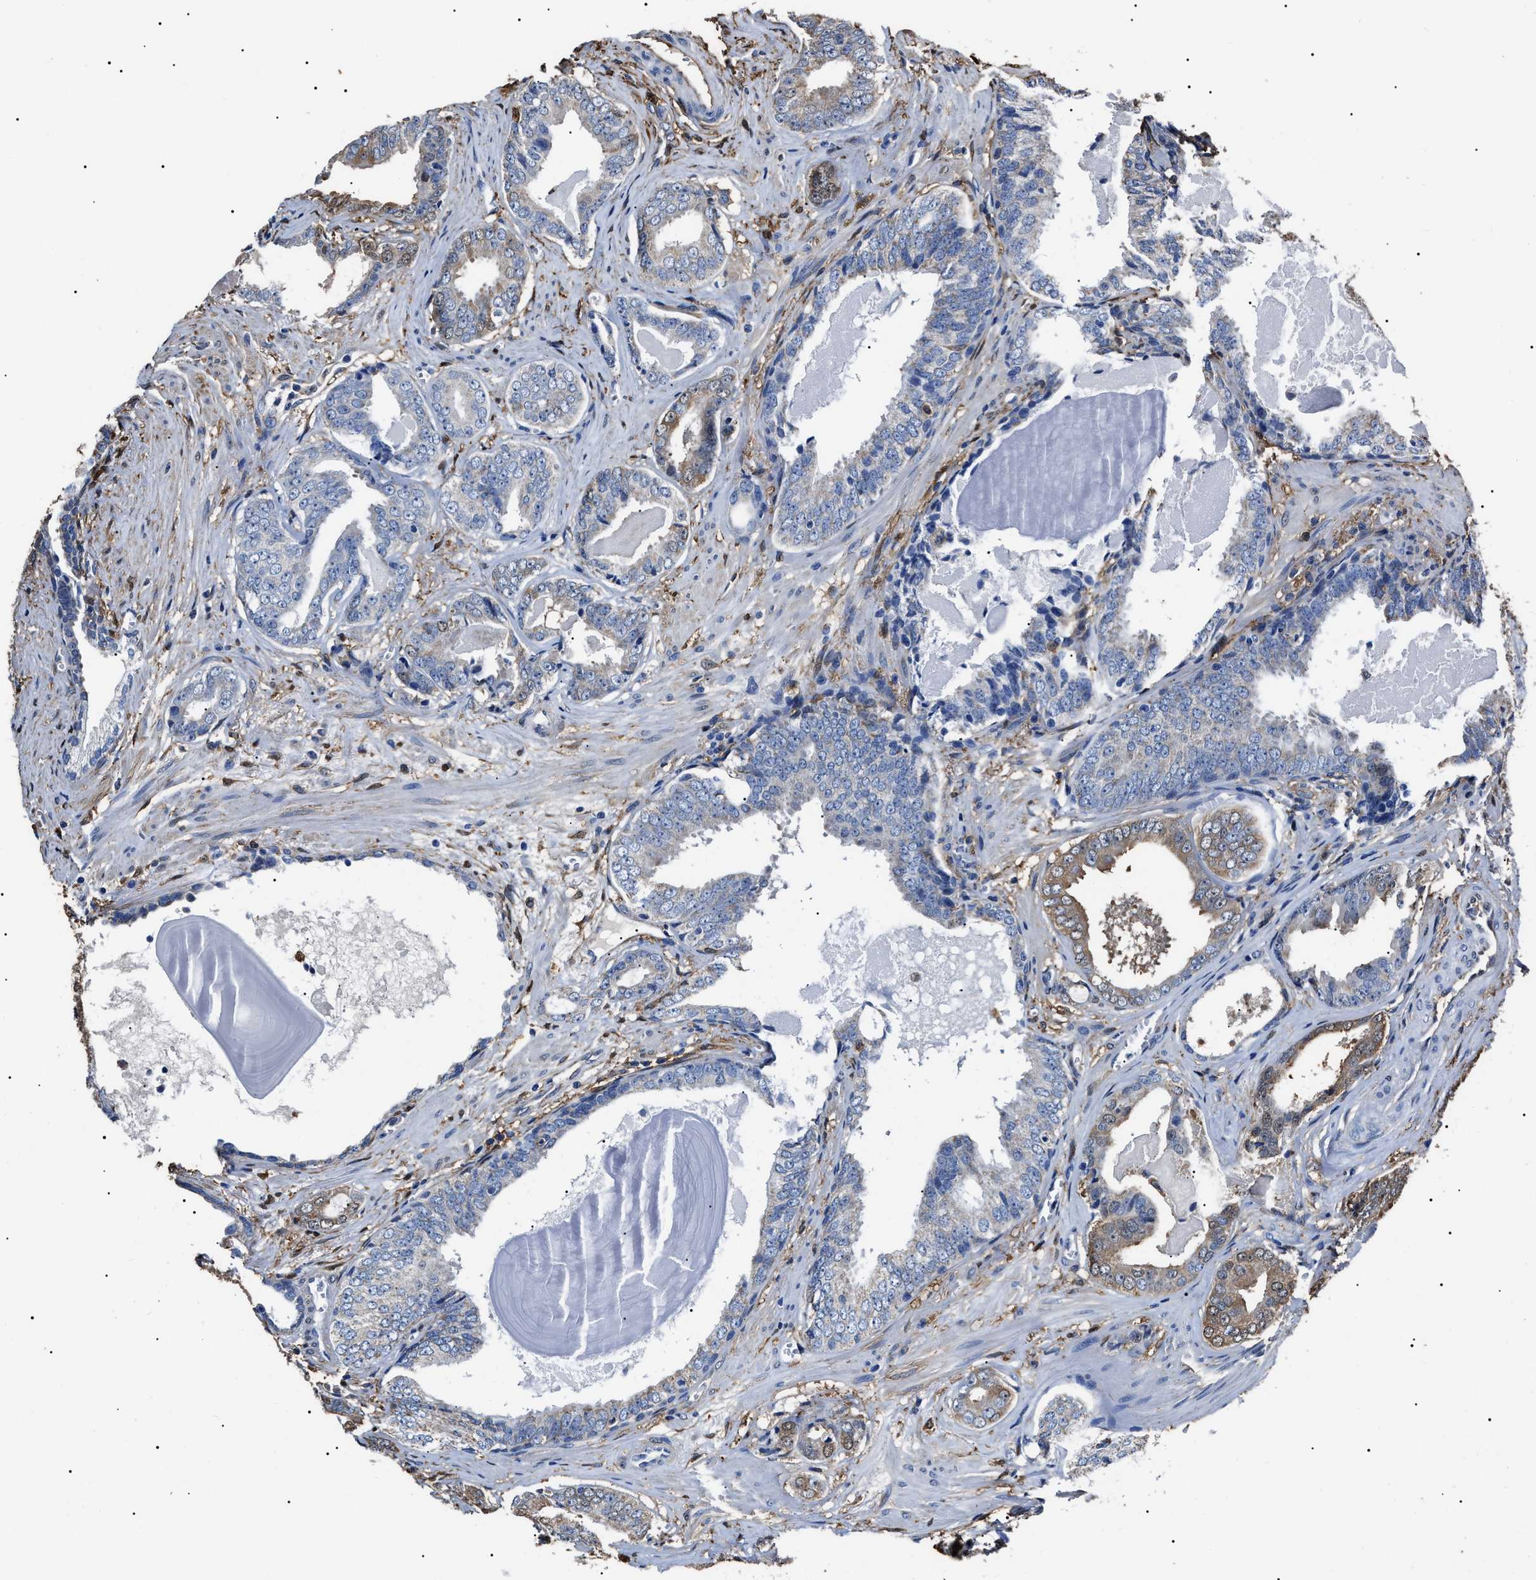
{"staining": {"intensity": "negative", "quantity": "none", "location": "none"}, "tissue": "prostate cancer", "cell_type": "Tumor cells", "image_type": "cancer", "snomed": [{"axis": "morphology", "description": "Adenocarcinoma, Medium grade"}, {"axis": "topography", "description": "Prostate"}], "caption": "The photomicrograph displays no staining of tumor cells in prostate medium-grade adenocarcinoma. Brightfield microscopy of IHC stained with DAB (brown) and hematoxylin (blue), captured at high magnification.", "gene": "ALDH1A1", "patient": {"sex": "male", "age": 79}}